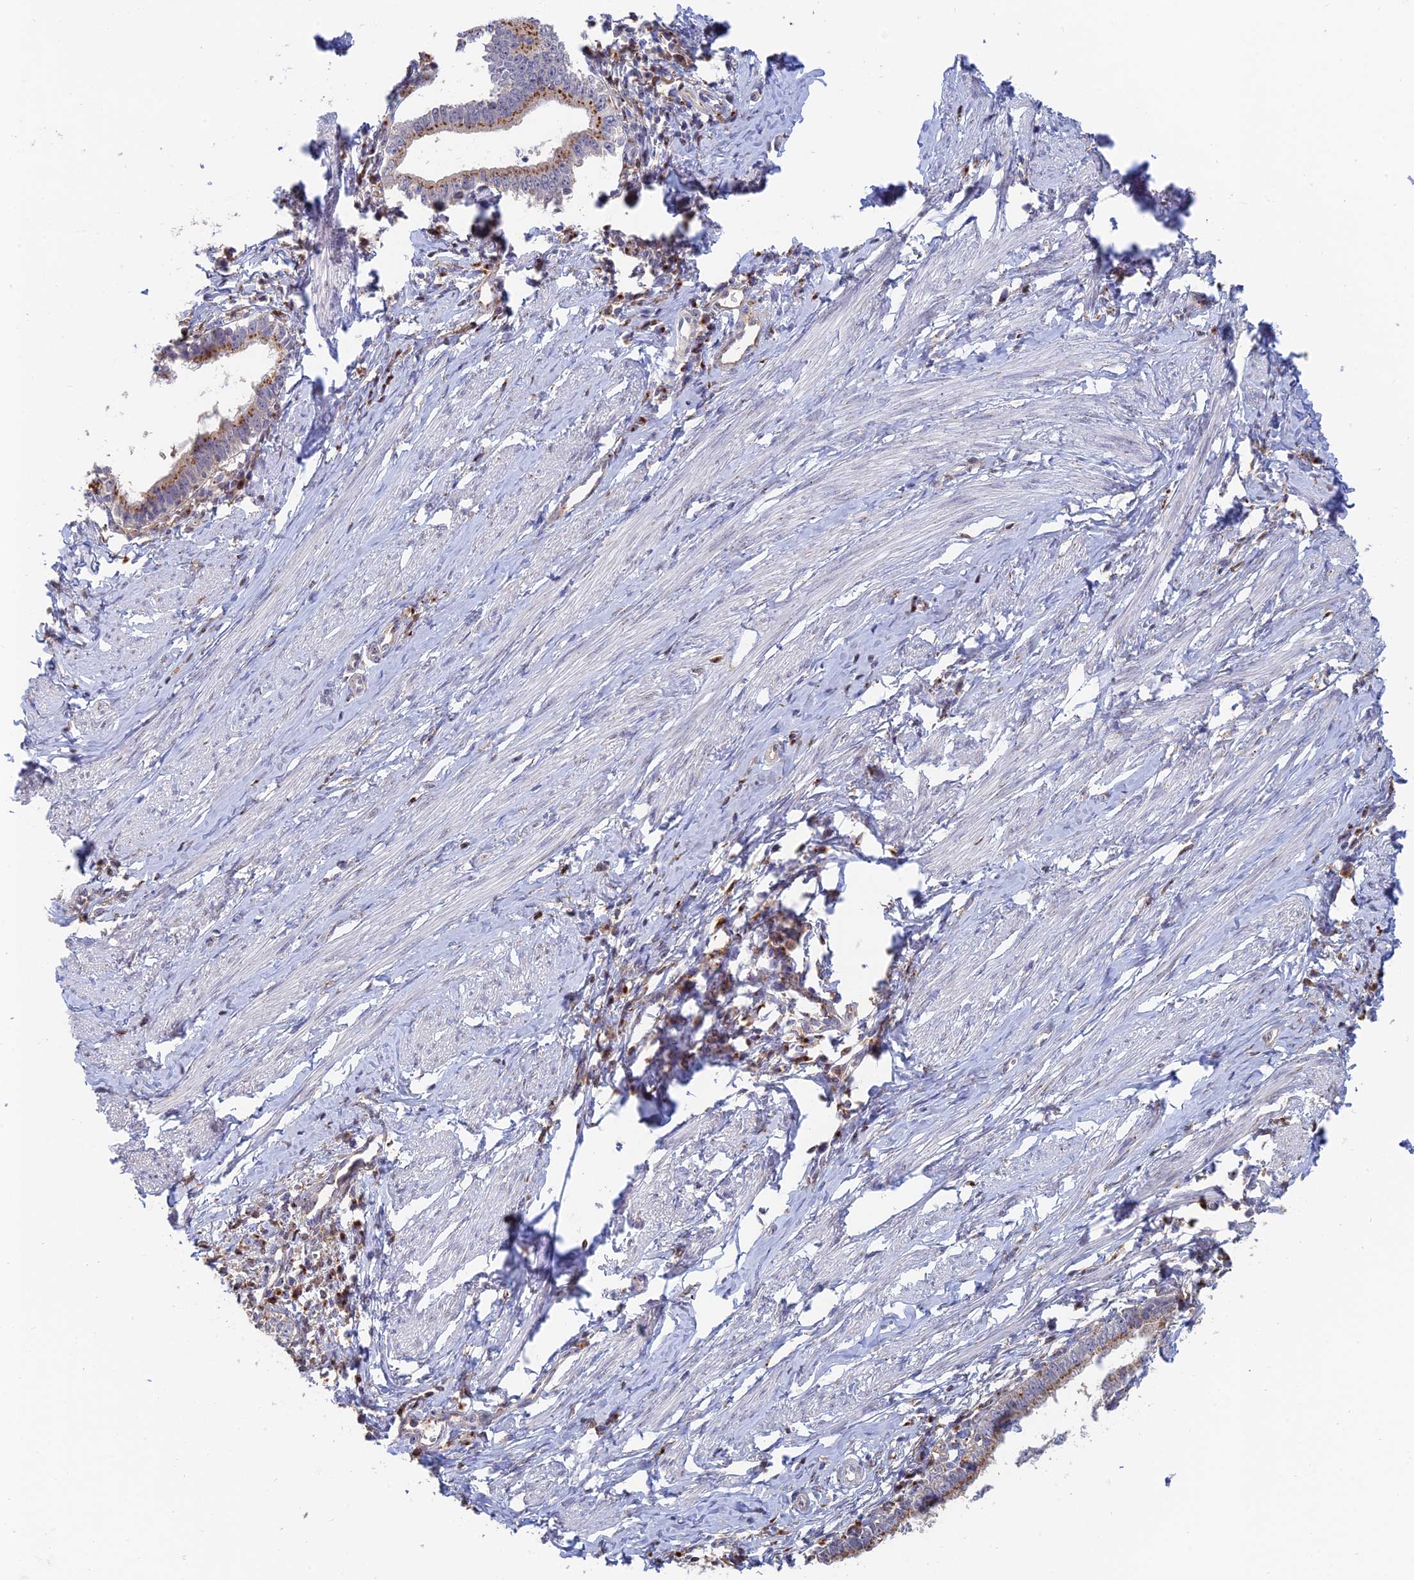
{"staining": {"intensity": "moderate", "quantity": ">75%", "location": "cytoplasmic/membranous"}, "tissue": "cervical cancer", "cell_type": "Tumor cells", "image_type": "cancer", "snomed": [{"axis": "morphology", "description": "Adenocarcinoma, NOS"}, {"axis": "topography", "description": "Cervix"}], "caption": "This is an image of immunohistochemistry (IHC) staining of cervical cancer, which shows moderate positivity in the cytoplasmic/membranous of tumor cells.", "gene": "HS2ST1", "patient": {"sex": "female", "age": 36}}